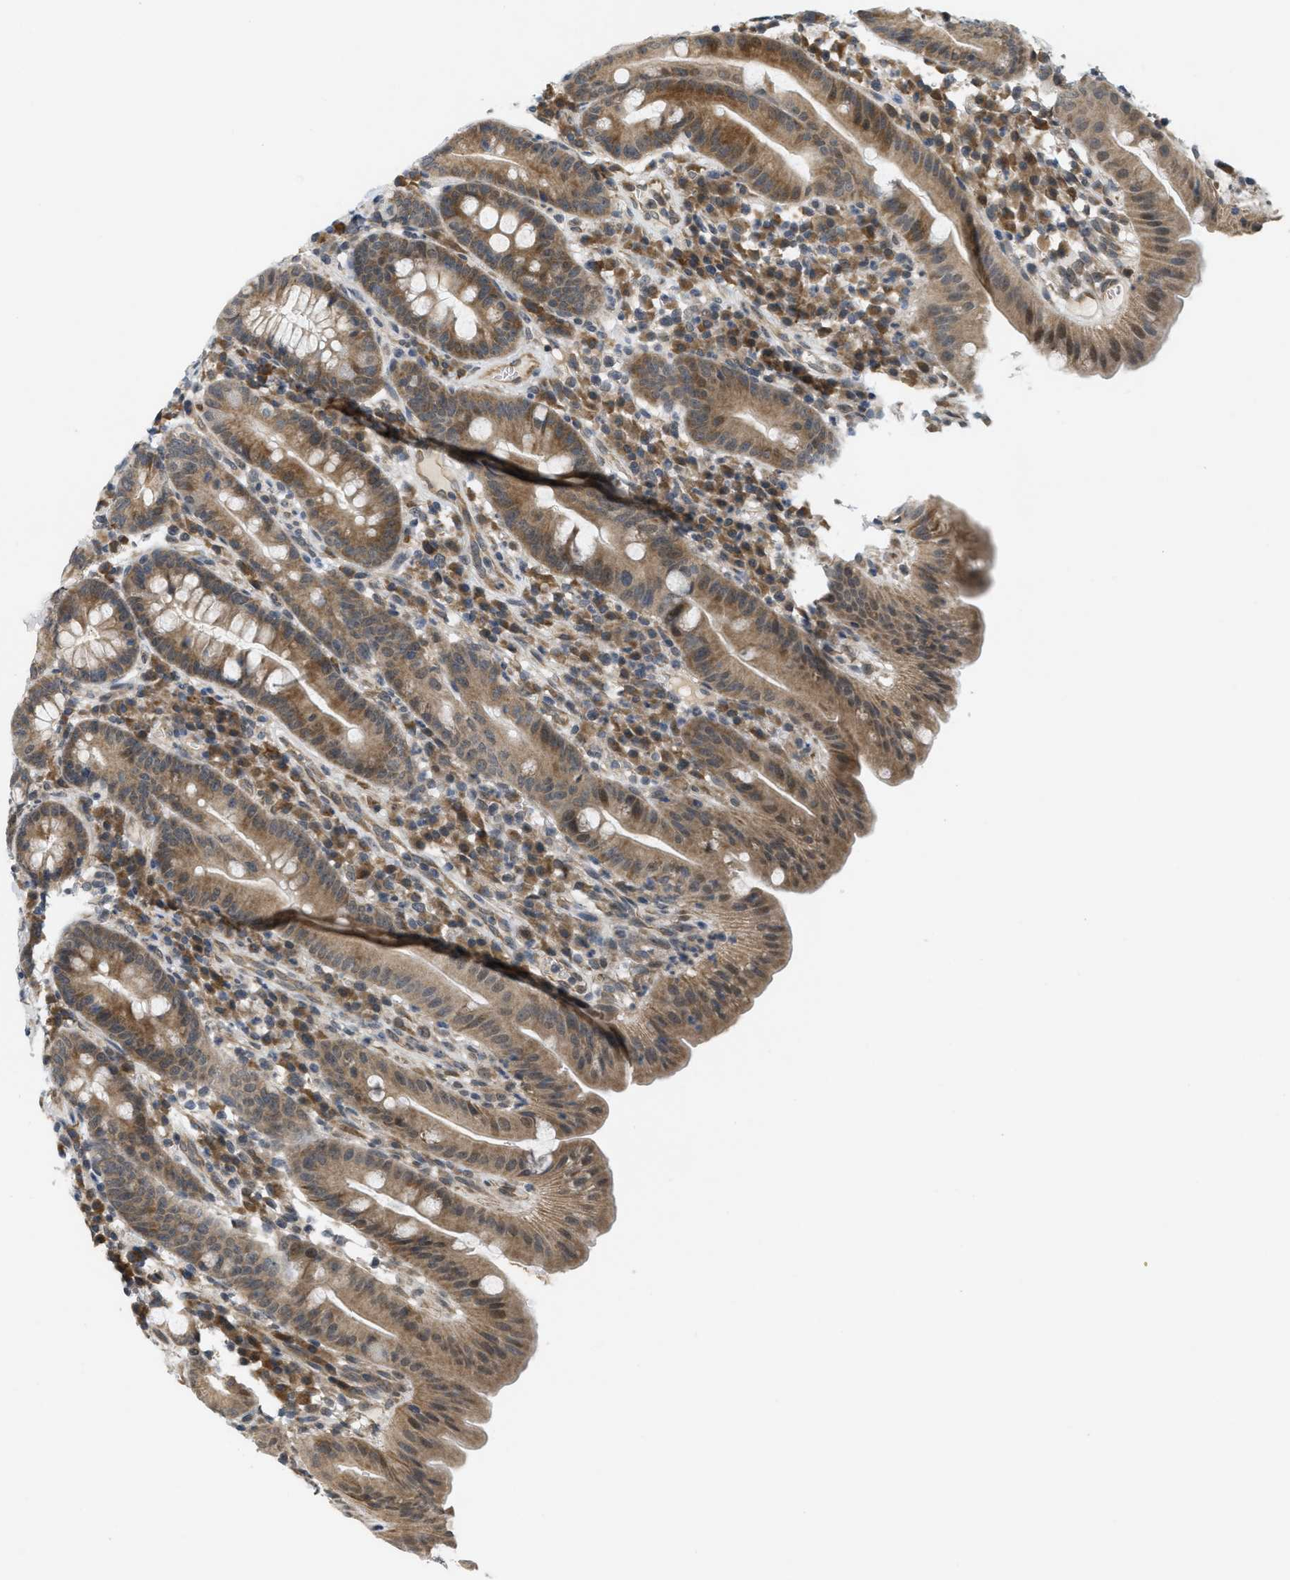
{"staining": {"intensity": "moderate", "quantity": ">75%", "location": "cytoplasmic/membranous"}, "tissue": "duodenum", "cell_type": "Glandular cells", "image_type": "normal", "snomed": [{"axis": "morphology", "description": "Normal tissue, NOS"}, {"axis": "topography", "description": "Duodenum"}], "caption": "Brown immunohistochemical staining in benign human duodenum demonstrates moderate cytoplasmic/membranous staining in approximately >75% of glandular cells.", "gene": "PRKD1", "patient": {"sex": "male", "age": 50}}